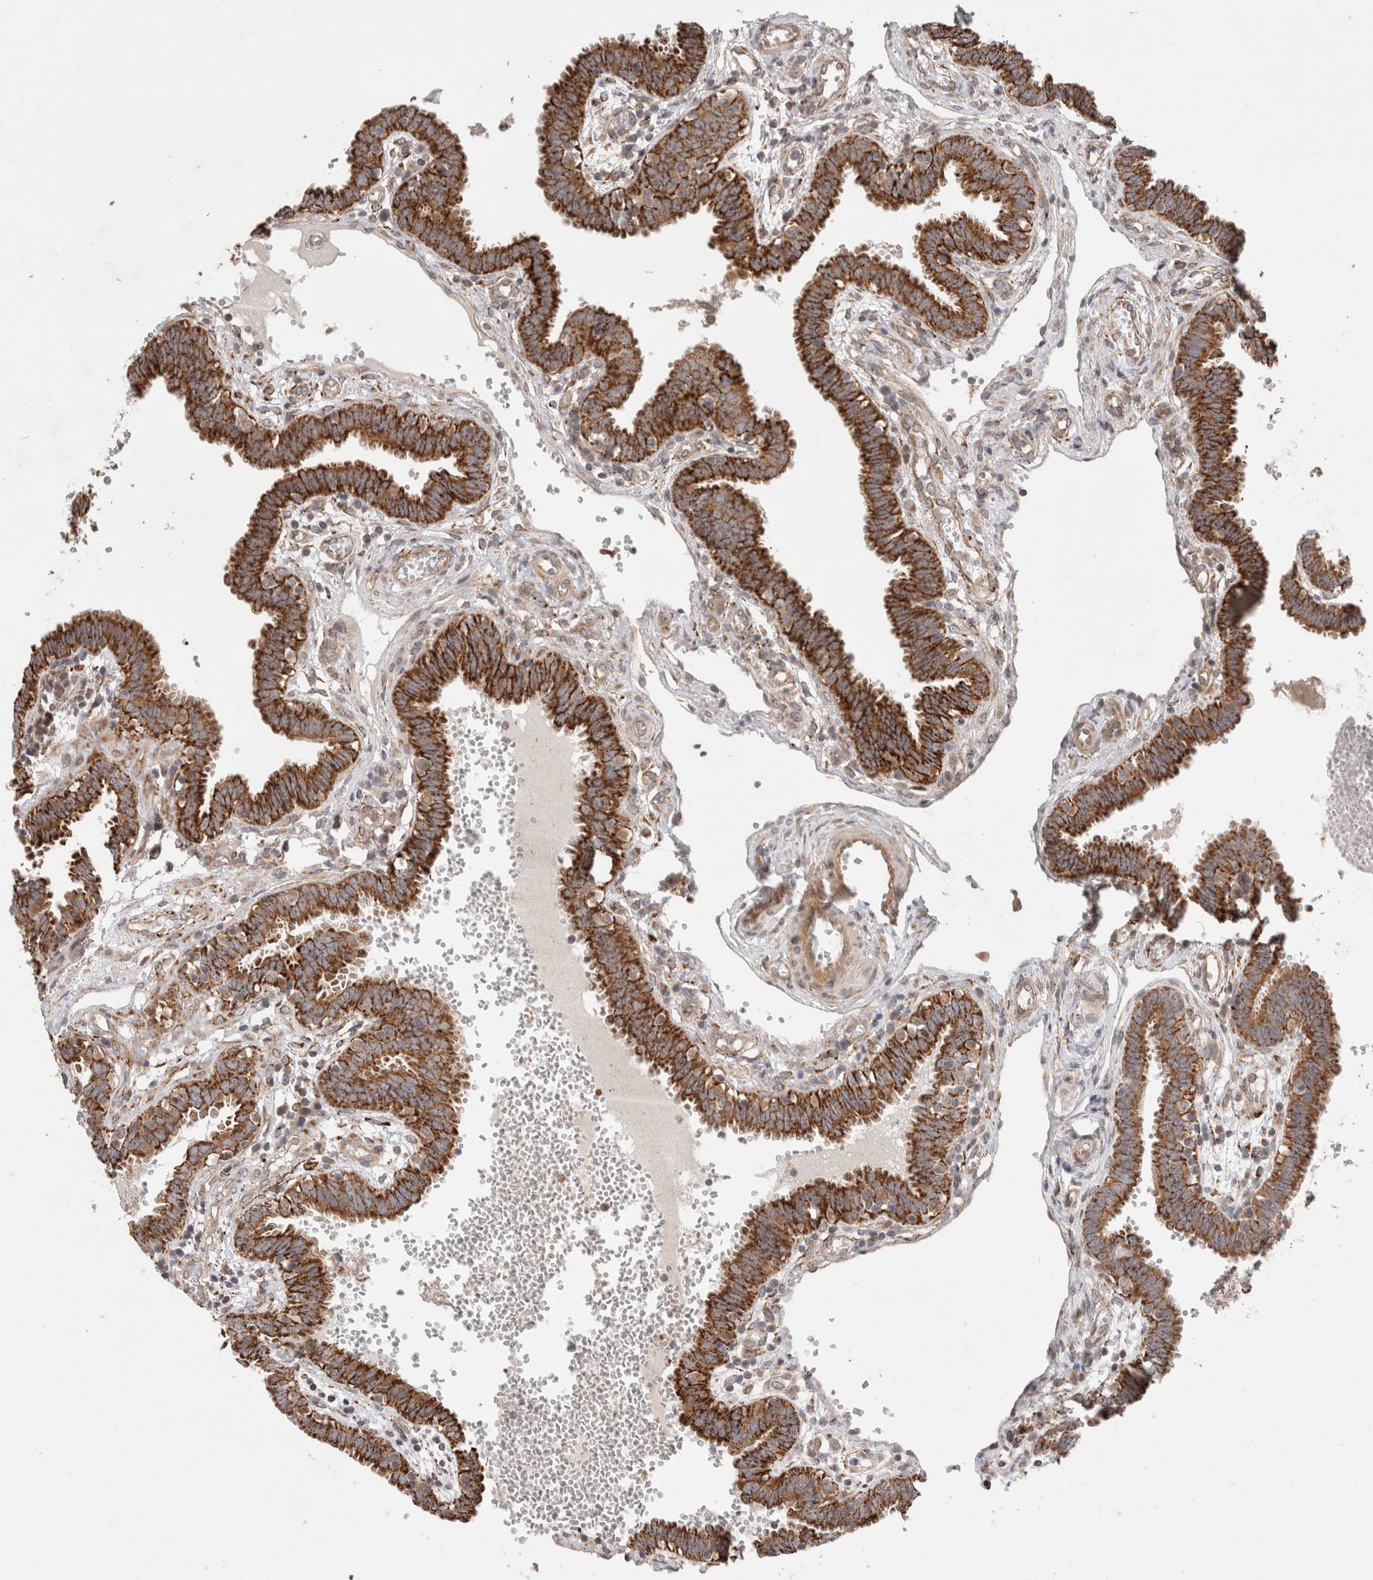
{"staining": {"intensity": "strong", "quantity": ">75%", "location": "cytoplasmic/membranous"}, "tissue": "fallopian tube", "cell_type": "Glandular cells", "image_type": "normal", "snomed": [{"axis": "morphology", "description": "Normal tissue, NOS"}, {"axis": "topography", "description": "Fallopian tube"}, {"axis": "topography", "description": "Placenta"}], "caption": "IHC (DAB (3,3'-diaminobenzidine)) staining of unremarkable fallopian tube displays strong cytoplasmic/membranous protein positivity in about >75% of glandular cells. (DAB (3,3'-diaminobenzidine) IHC, brown staining for protein, blue staining for nuclei).", "gene": "HROB", "patient": {"sex": "female", "age": 32}}